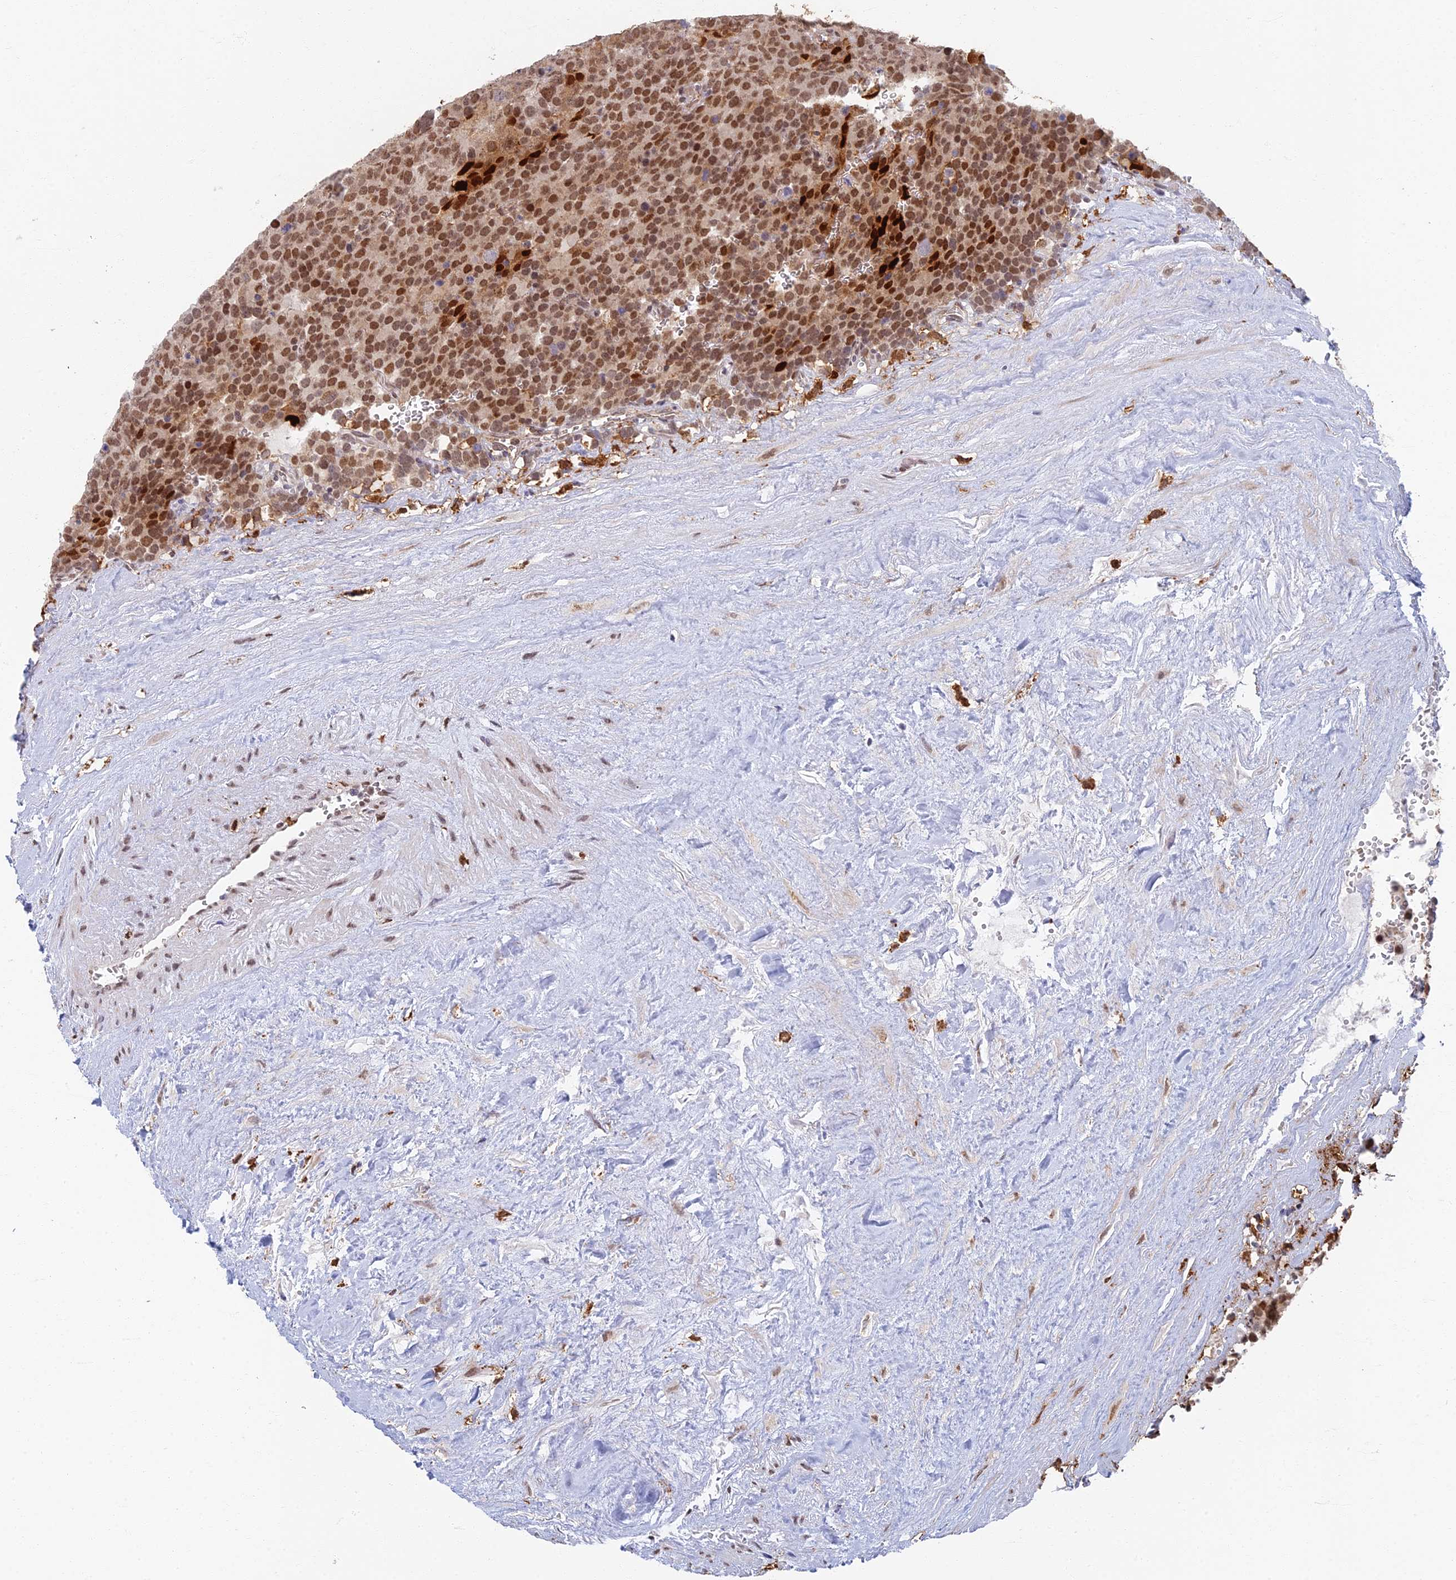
{"staining": {"intensity": "moderate", "quantity": ">75%", "location": "nuclear"}, "tissue": "testis cancer", "cell_type": "Tumor cells", "image_type": "cancer", "snomed": [{"axis": "morphology", "description": "Seminoma, NOS"}, {"axis": "topography", "description": "Testis"}], "caption": "Testis cancer tissue shows moderate nuclear expression in about >75% of tumor cells", "gene": "GPATCH1", "patient": {"sex": "male", "age": 71}}